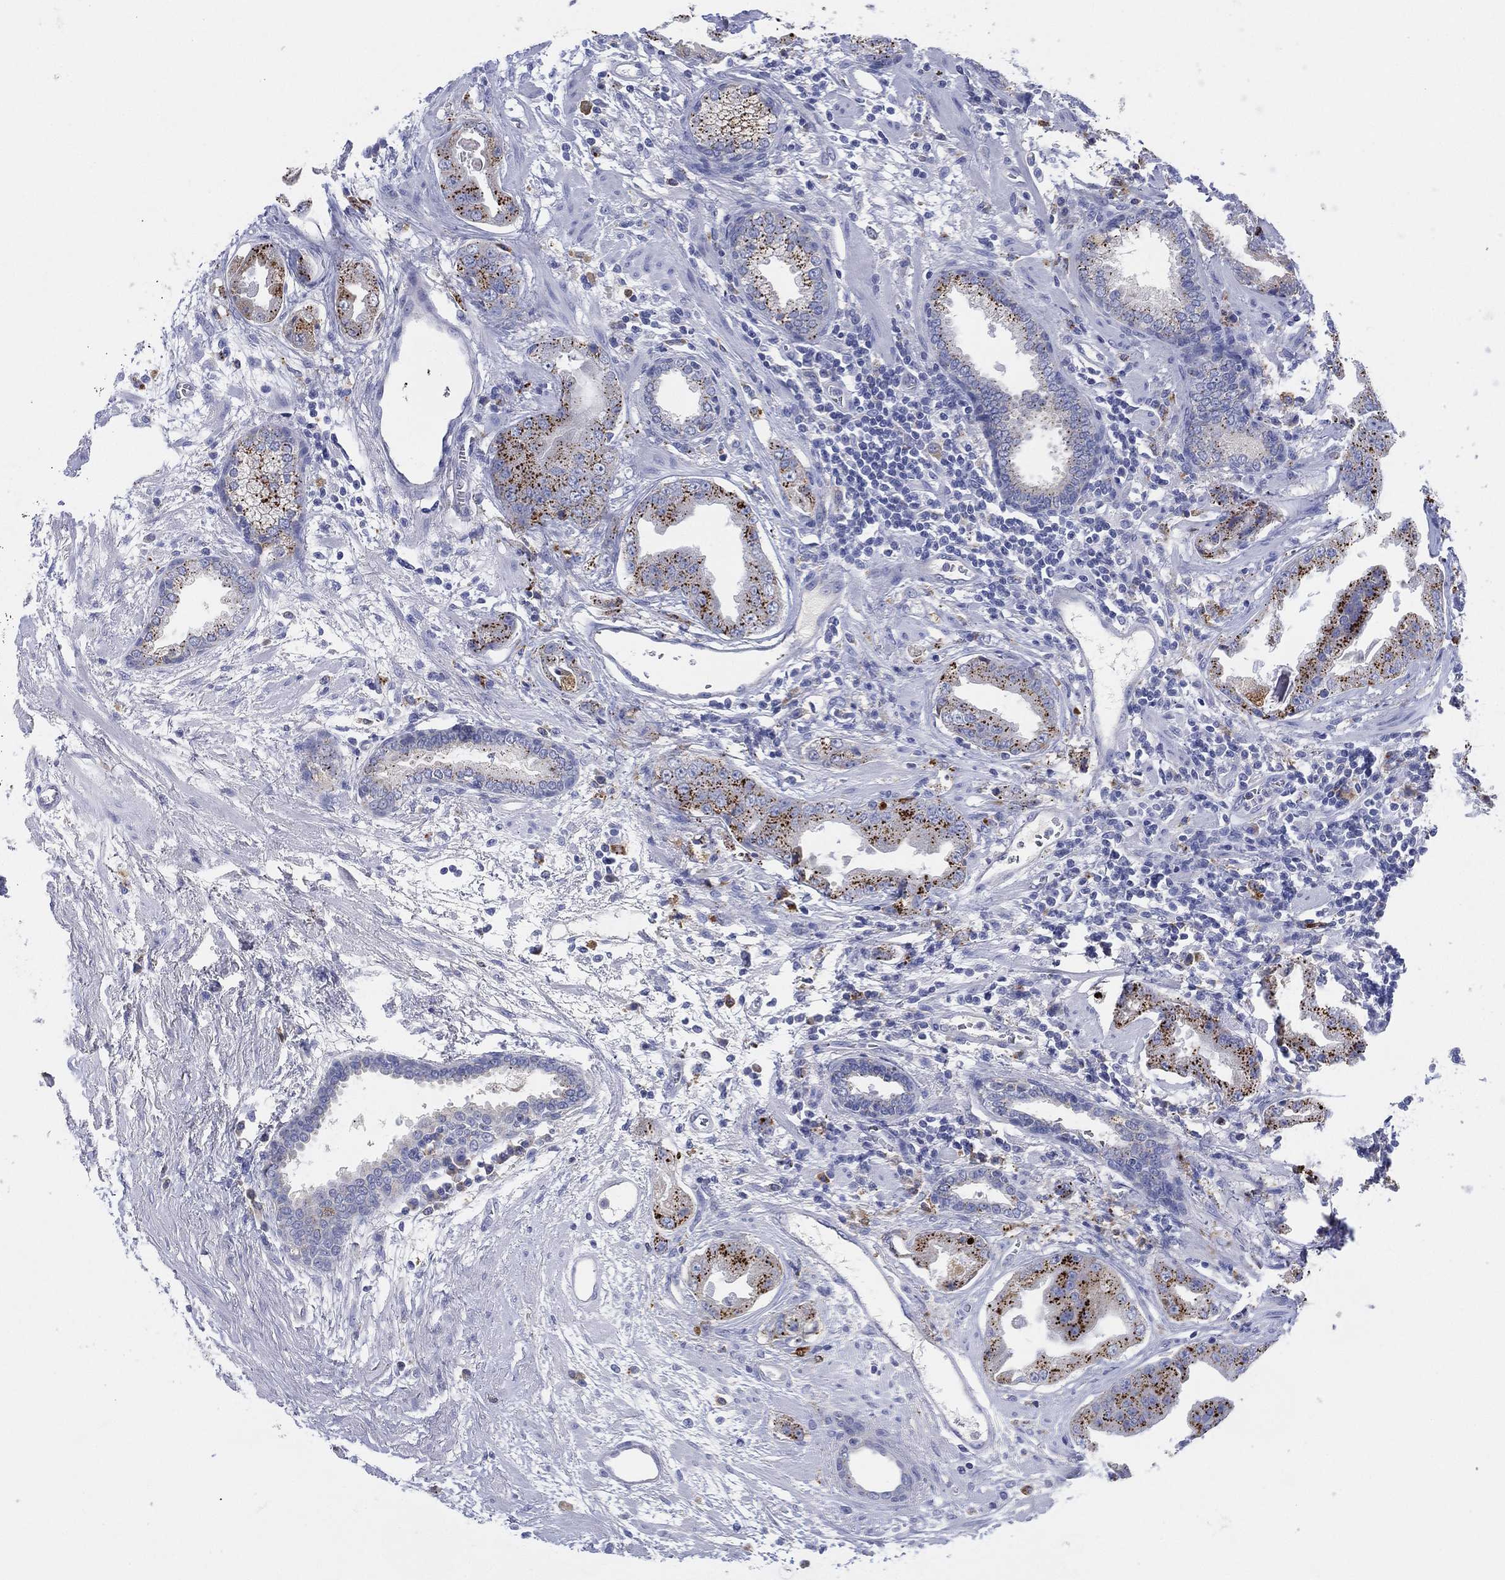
{"staining": {"intensity": "moderate", "quantity": "25%-75%", "location": "cytoplasmic/membranous"}, "tissue": "prostate cancer", "cell_type": "Tumor cells", "image_type": "cancer", "snomed": [{"axis": "morphology", "description": "Adenocarcinoma, Low grade"}, {"axis": "topography", "description": "Prostate"}], "caption": "Immunohistochemistry staining of prostate cancer, which exhibits medium levels of moderate cytoplasmic/membranous expression in about 25%-75% of tumor cells indicating moderate cytoplasmic/membranous protein expression. The staining was performed using DAB (3,3'-diaminobenzidine) (brown) for protein detection and nuclei were counterstained in hematoxylin (blue).", "gene": "GALNS", "patient": {"sex": "male", "age": 62}}